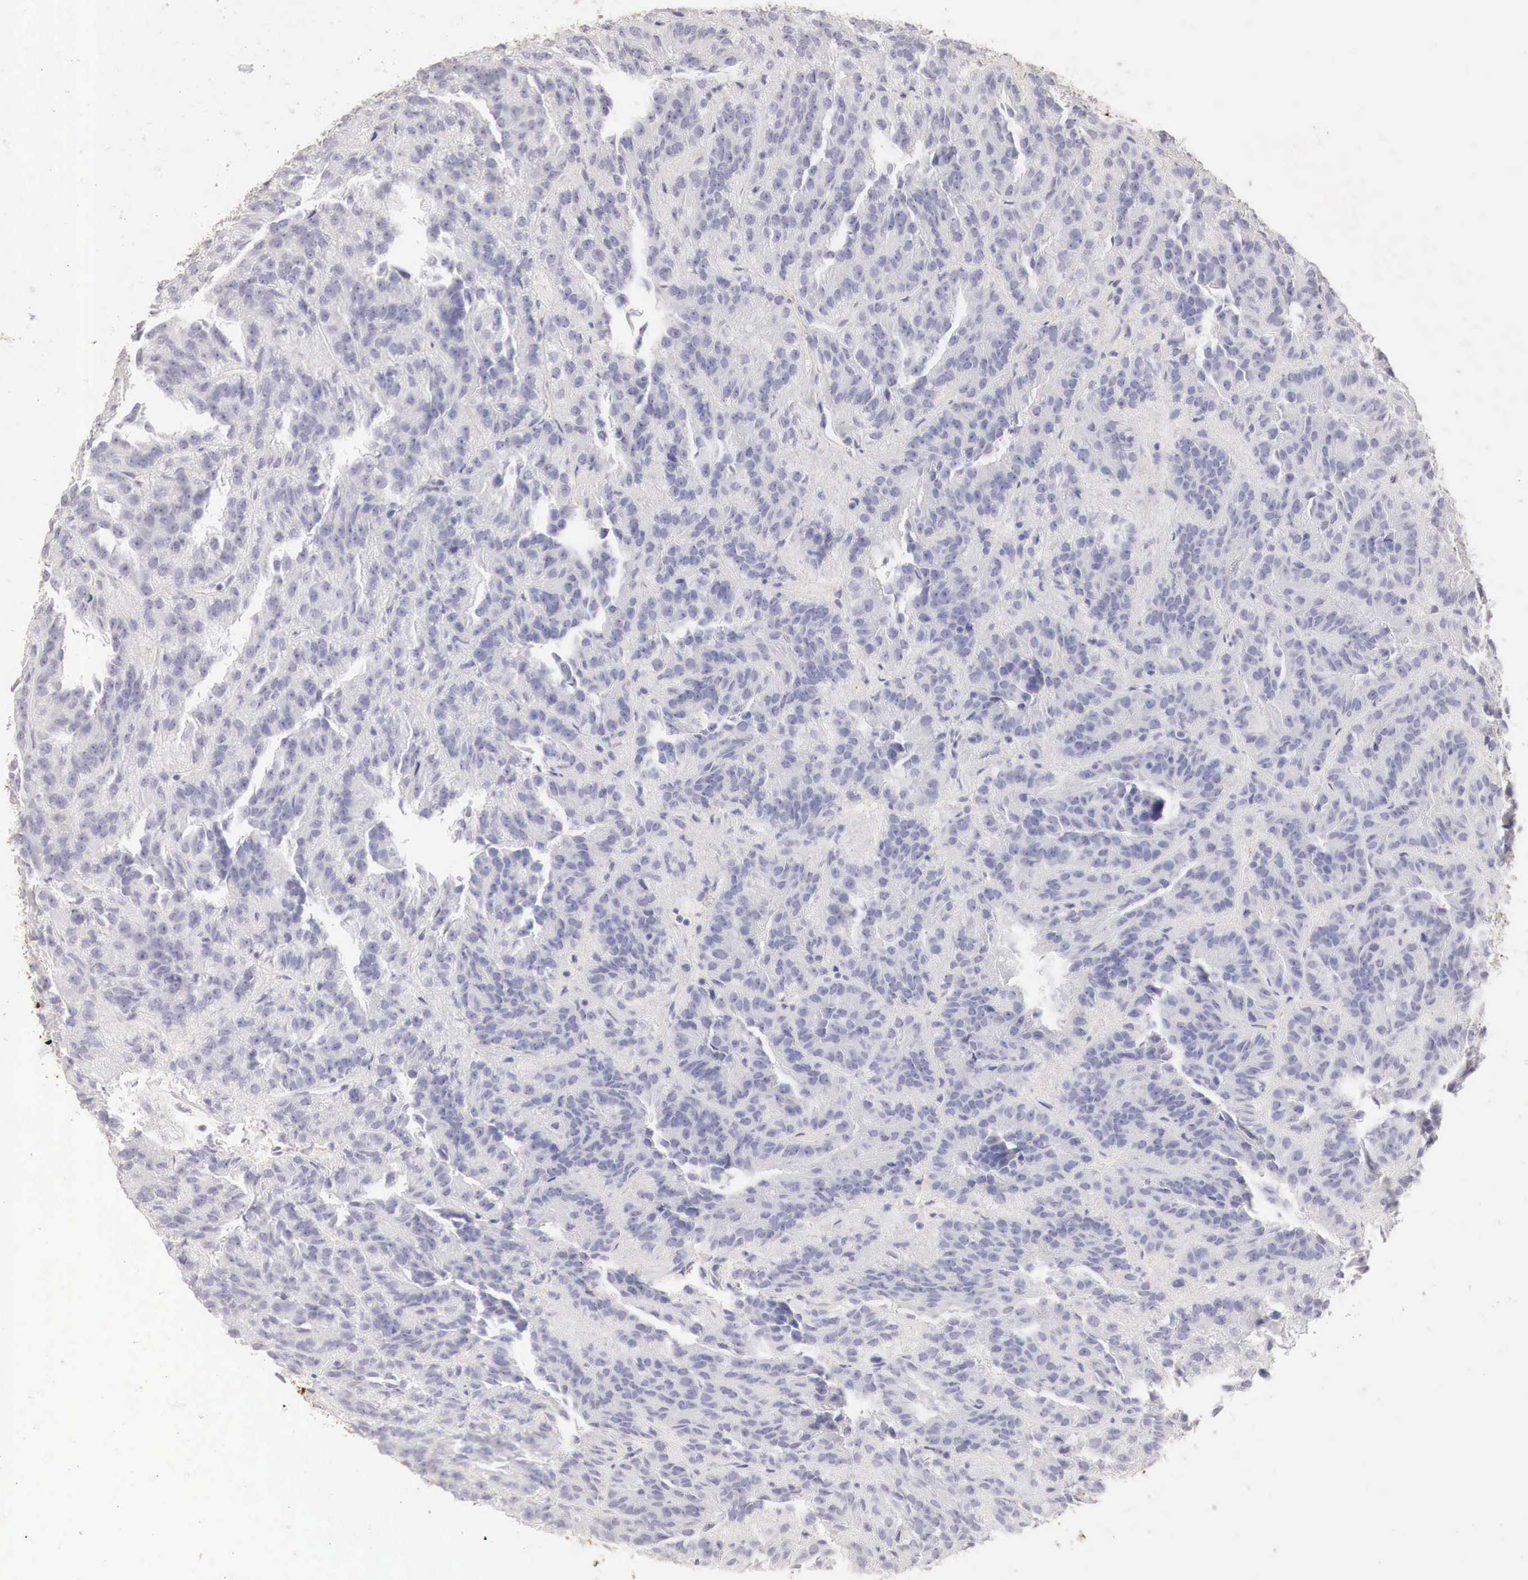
{"staining": {"intensity": "negative", "quantity": "none", "location": "none"}, "tissue": "renal cancer", "cell_type": "Tumor cells", "image_type": "cancer", "snomed": [{"axis": "morphology", "description": "Adenocarcinoma, NOS"}, {"axis": "topography", "description": "Kidney"}], "caption": "Micrograph shows no significant protein expression in tumor cells of renal cancer. The staining is performed using DAB brown chromogen with nuclei counter-stained in using hematoxylin.", "gene": "OTC", "patient": {"sex": "male", "age": 46}}